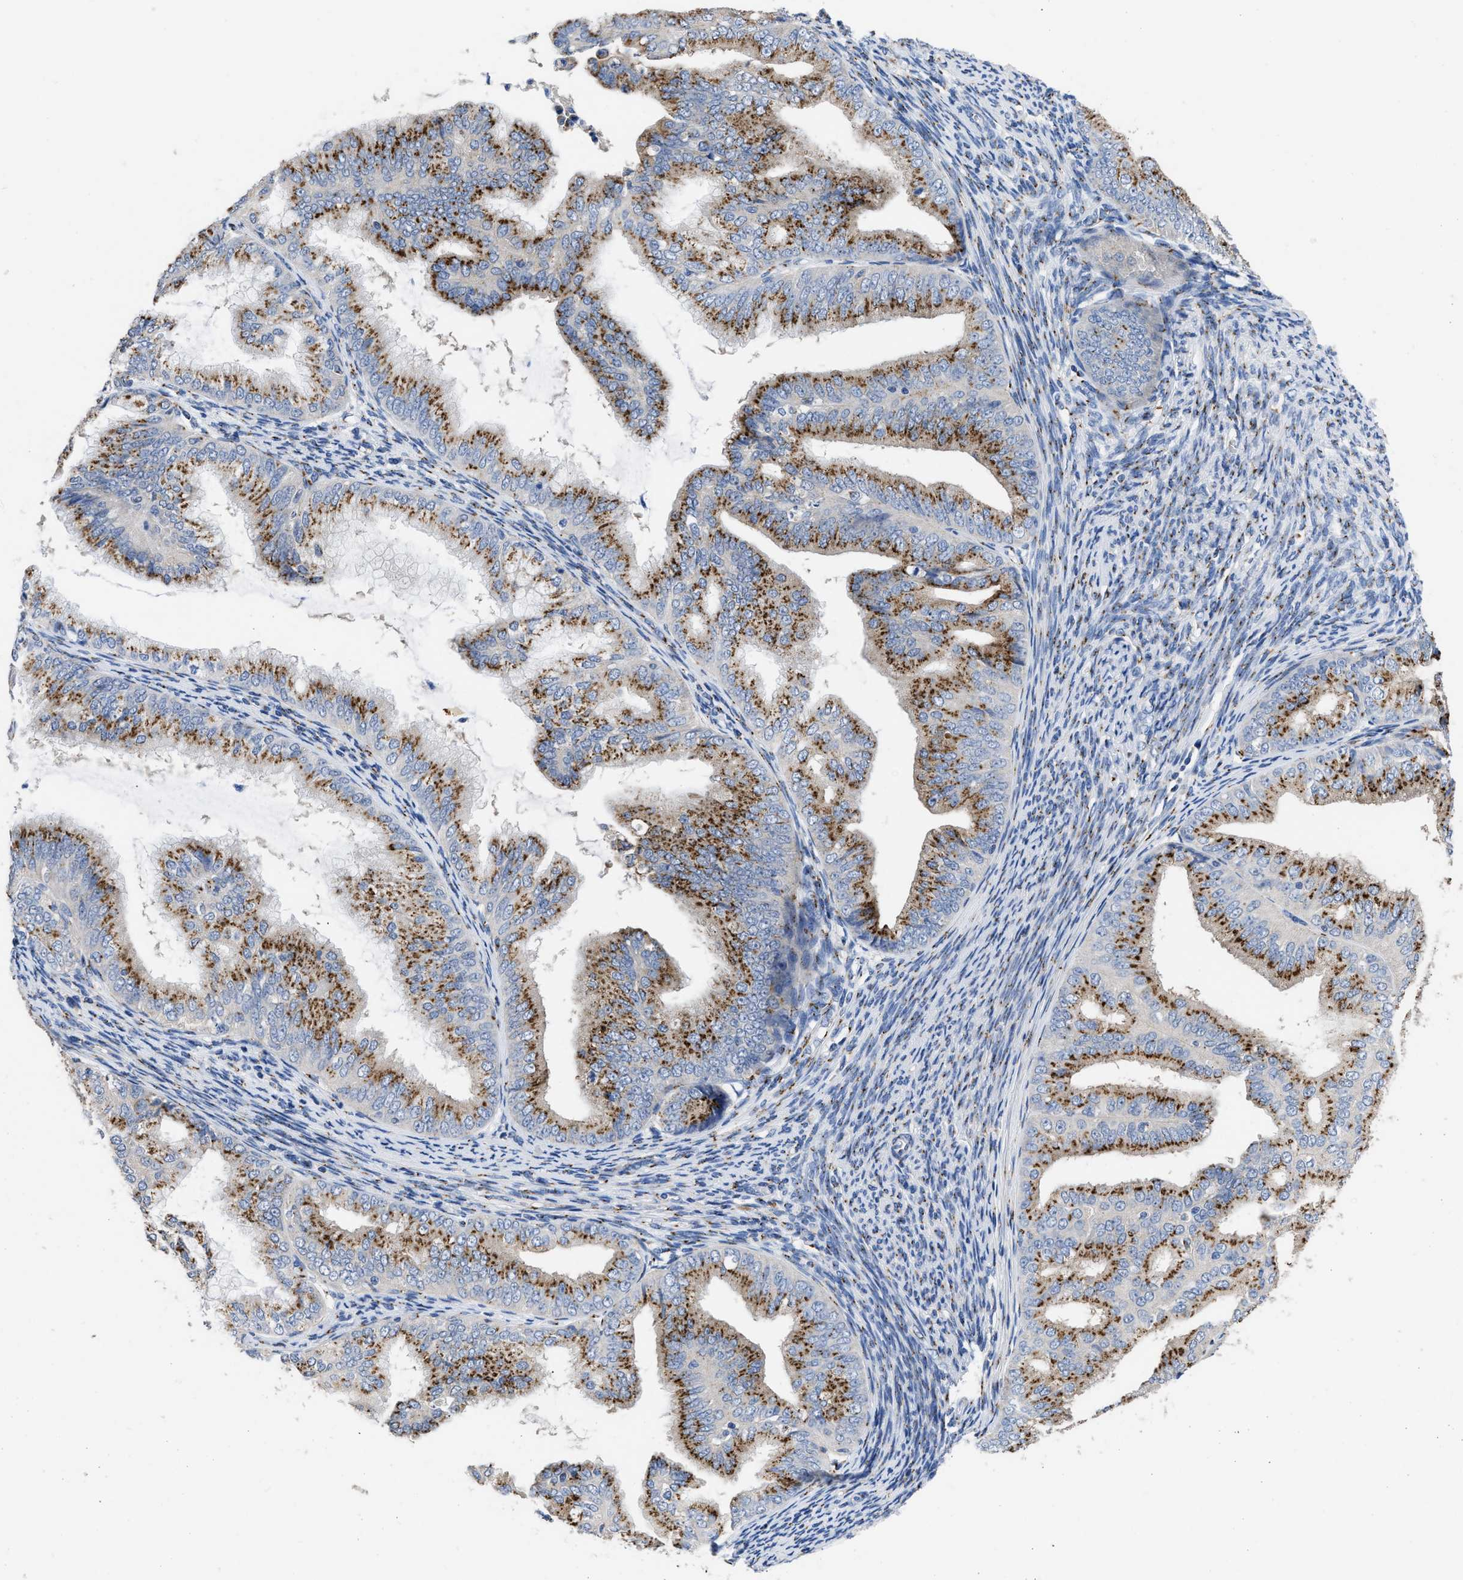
{"staining": {"intensity": "strong", "quantity": ">75%", "location": "cytoplasmic/membranous"}, "tissue": "endometrial cancer", "cell_type": "Tumor cells", "image_type": "cancer", "snomed": [{"axis": "morphology", "description": "Adenocarcinoma, NOS"}, {"axis": "topography", "description": "Endometrium"}], "caption": "Endometrial adenocarcinoma tissue displays strong cytoplasmic/membranous positivity in about >75% of tumor cells, visualized by immunohistochemistry.", "gene": "TMEM87A", "patient": {"sex": "female", "age": 63}}